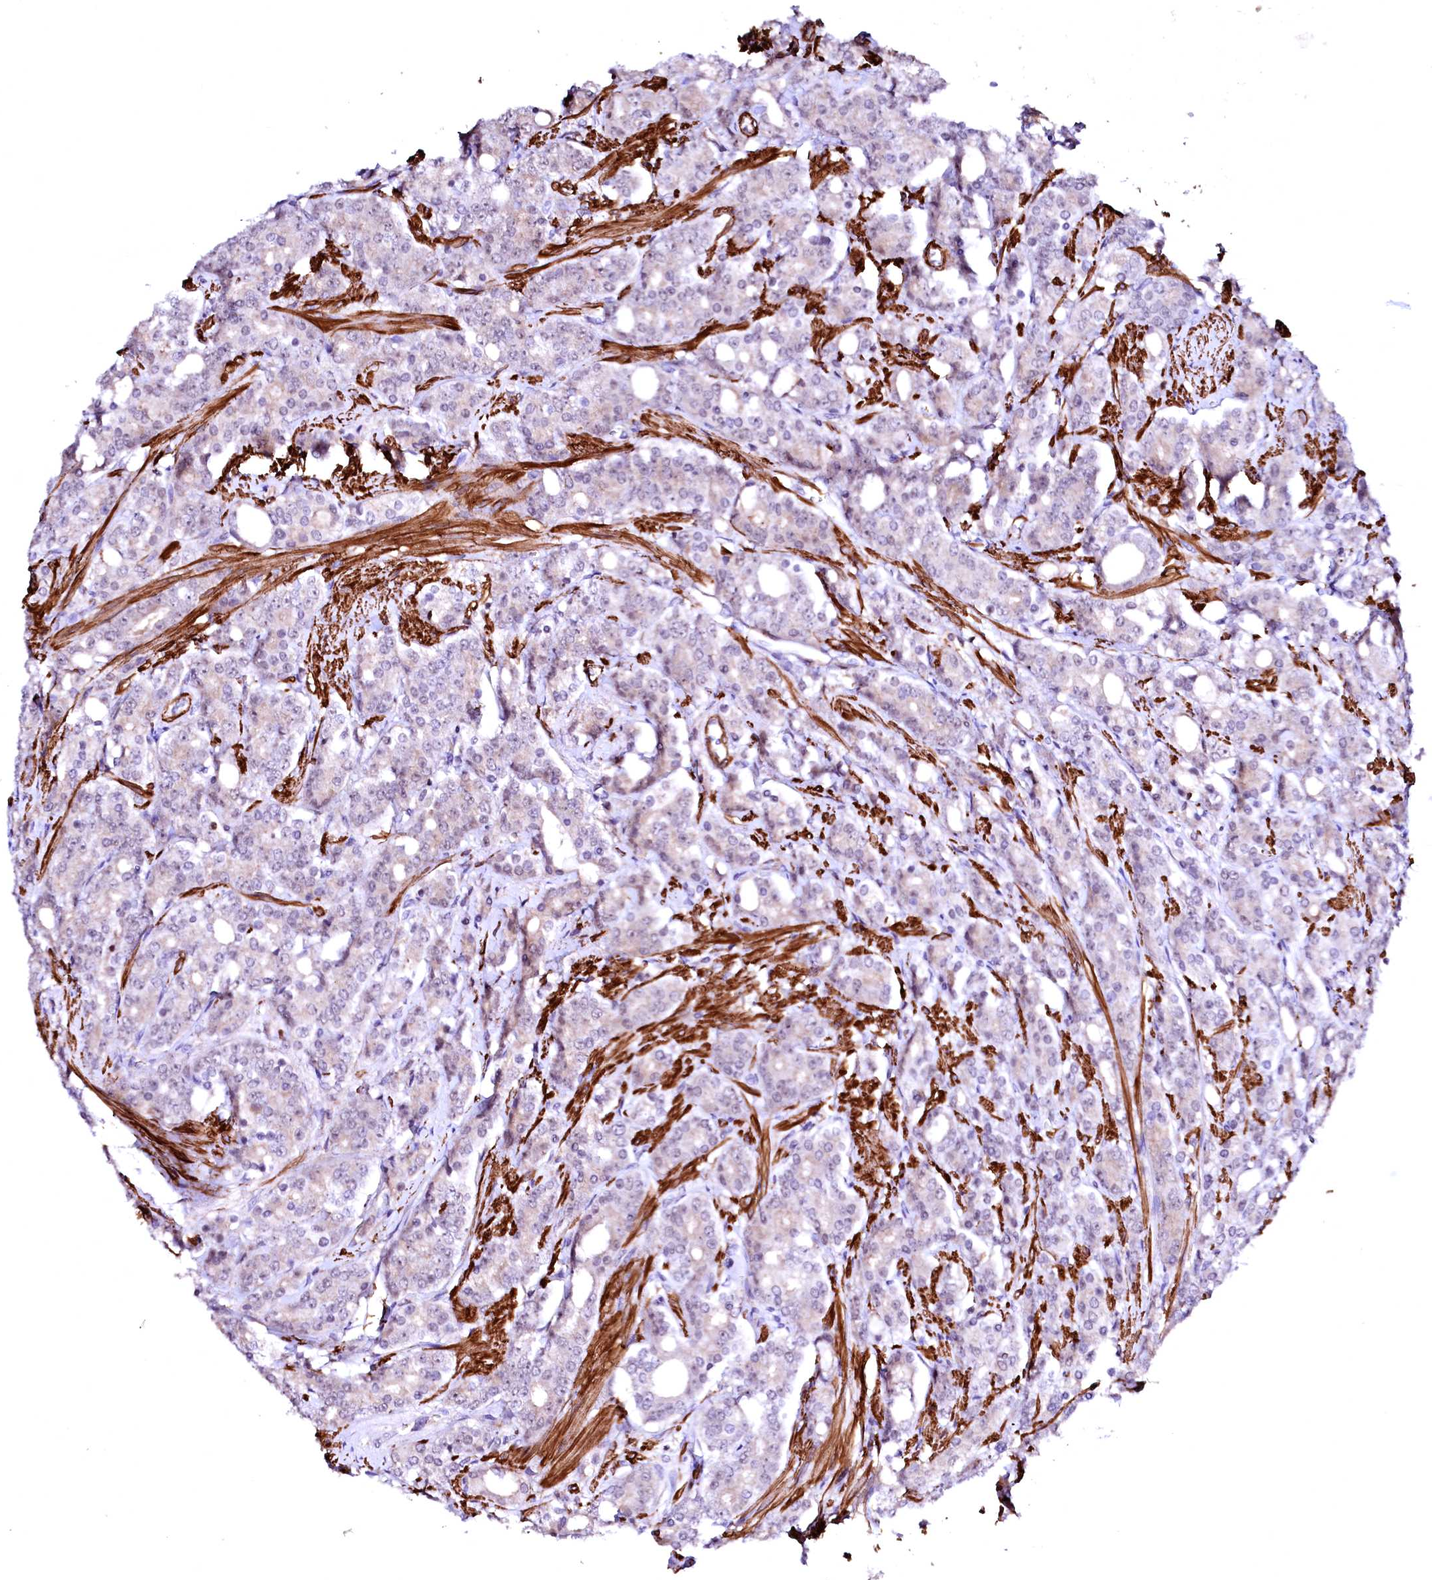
{"staining": {"intensity": "negative", "quantity": "none", "location": "none"}, "tissue": "prostate cancer", "cell_type": "Tumor cells", "image_type": "cancer", "snomed": [{"axis": "morphology", "description": "Adenocarcinoma, High grade"}, {"axis": "topography", "description": "Prostate"}], "caption": "This is an immunohistochemistry micrograph of human prostate cancer (adenocarcinoma (high-grade)). There is no expression in tumor cells.", "gene": "GPR176", "patient": {"sex": "male", "age": 62}}